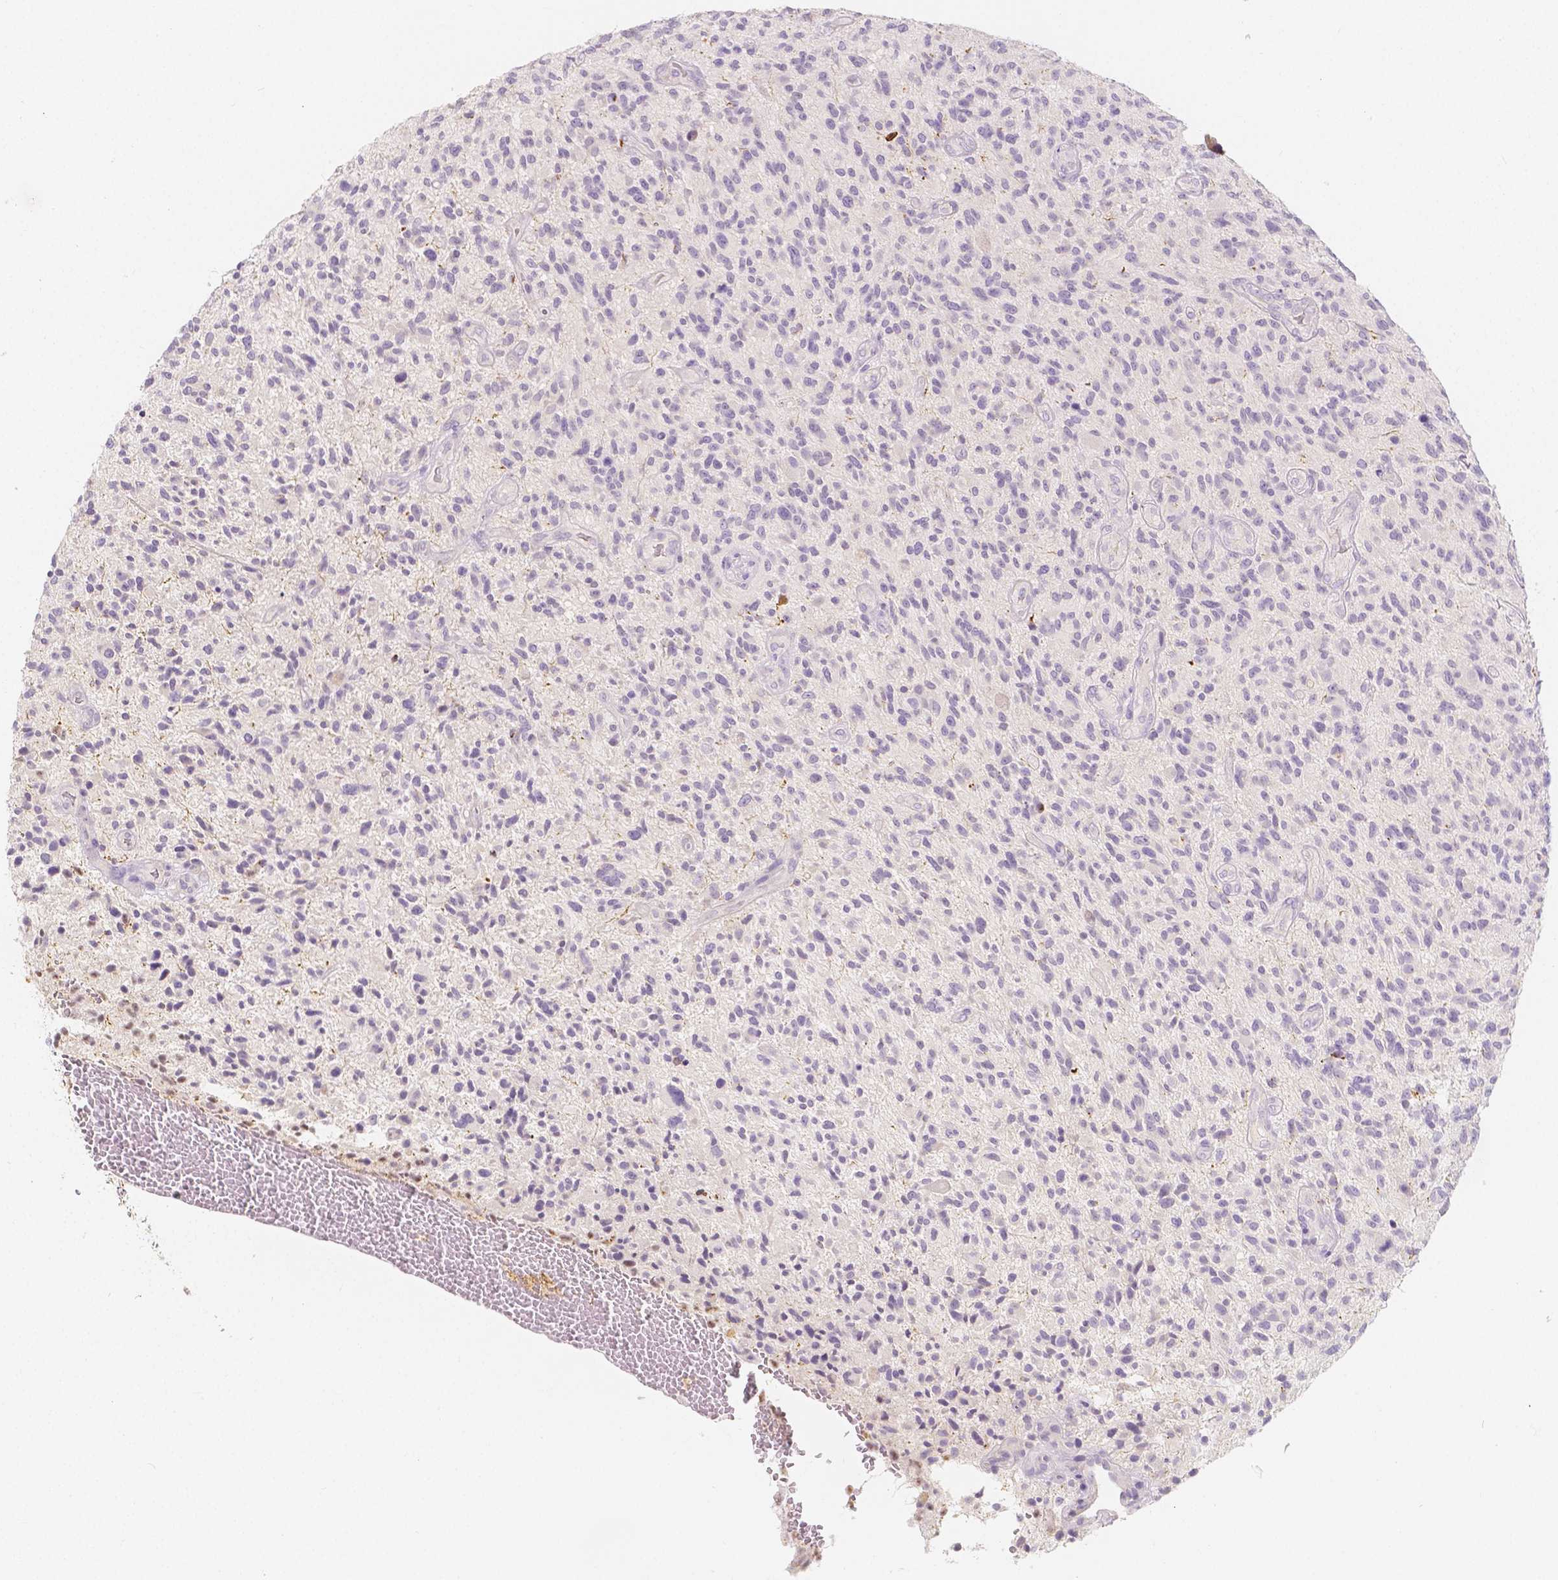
{"staining": {"intensity": "negative", "quantity": "none", "location": "none"}, "tissue": "glioma", "cell_type": "Tumor cells", "image_type": "cancer", "snomed": [{"axis": "morphology", "description": "Glioma, malignant, High grade"}, {"axis": "topography", "description": "Brain"}], "caption": "The immunohistochemistry micrograph has no significant positivity in tumor cells of malignant glioma (high-grade) tissue.", "gene": "BATF", "patient": {"sex": "male", "age": 47}}